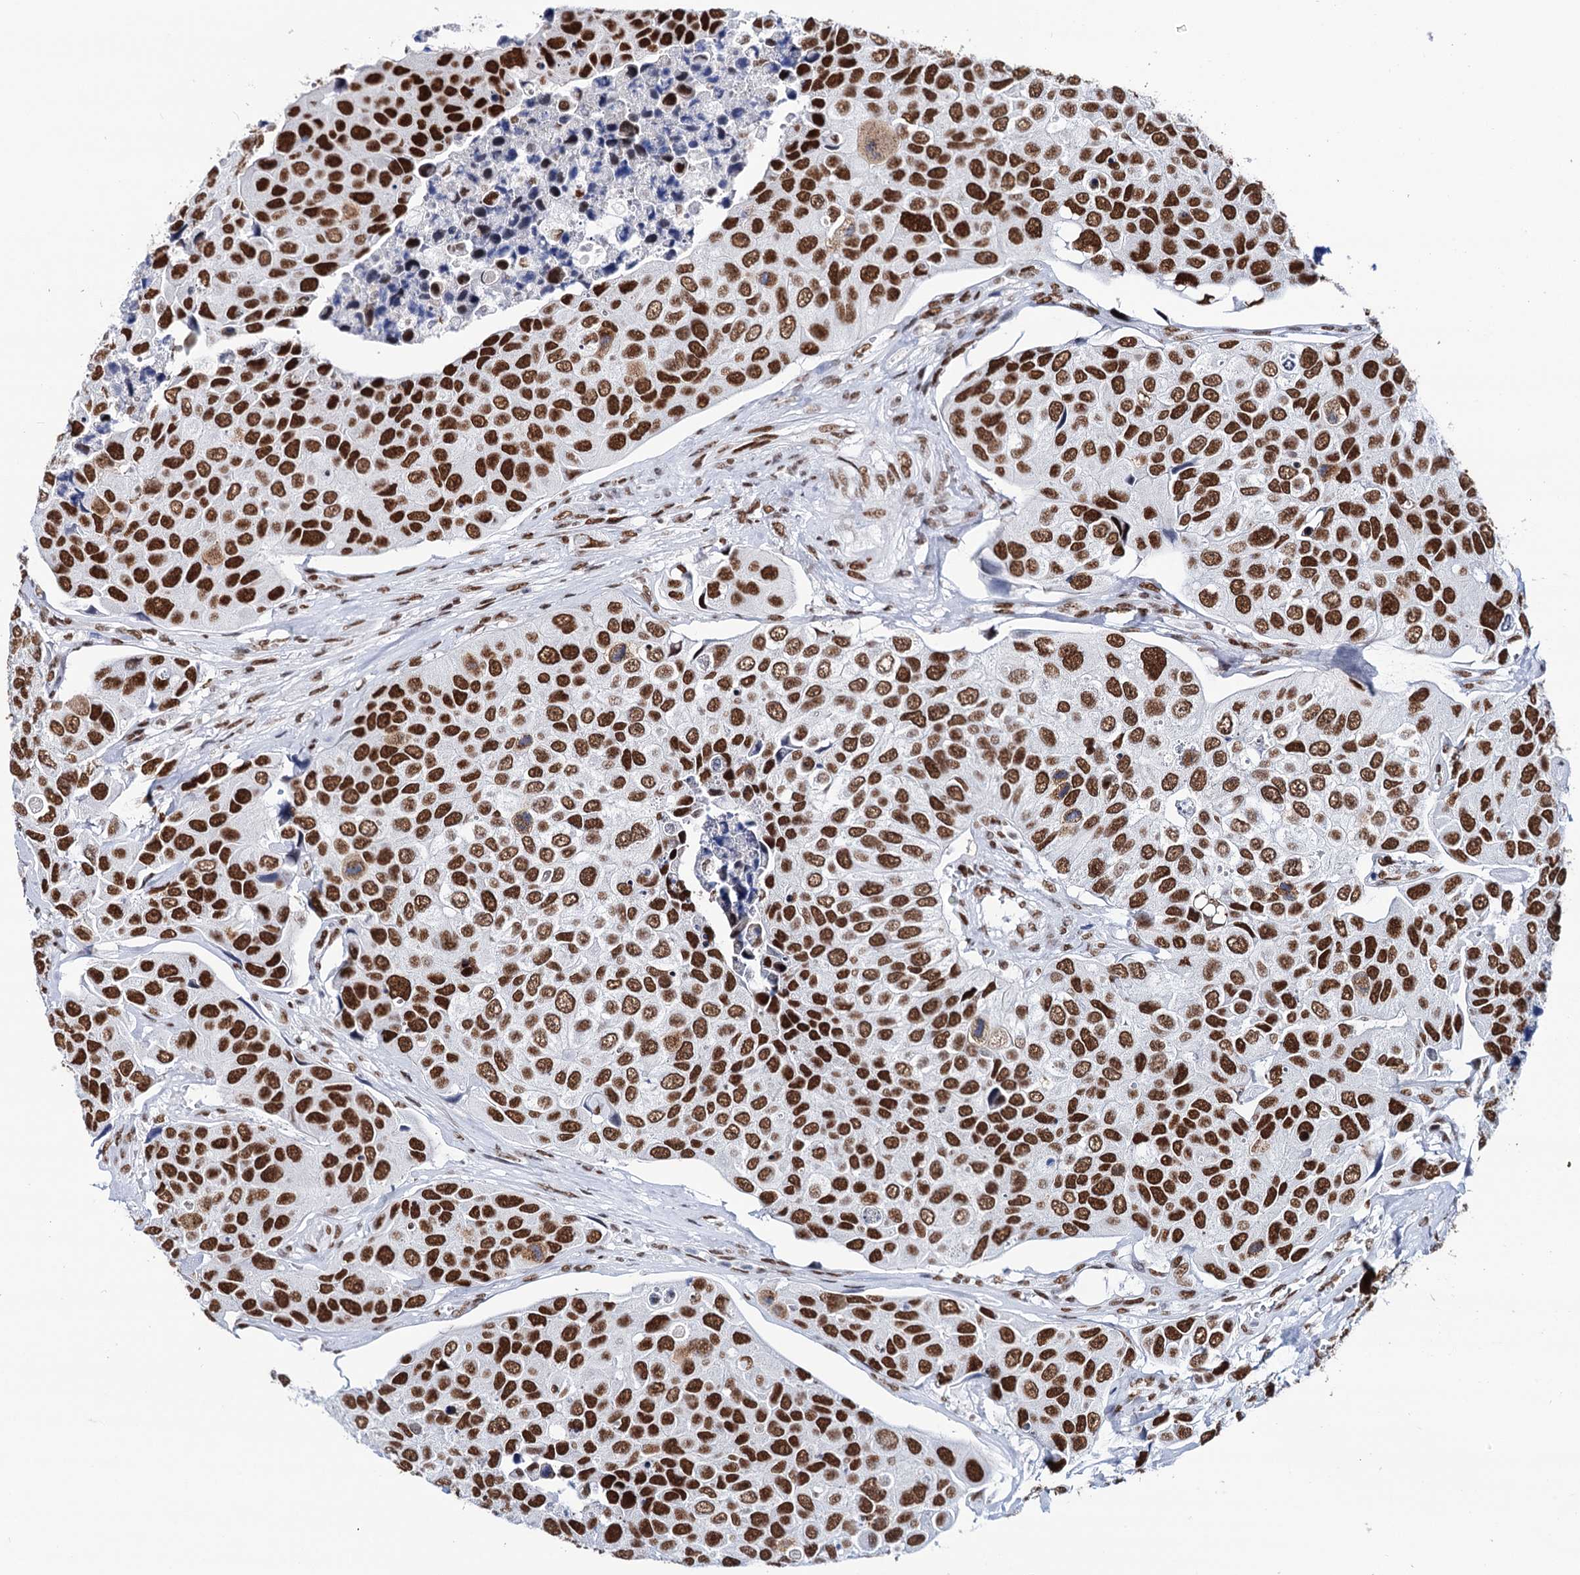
{"staining": {"intensity": "strong", "quantity": ">75%", "location": "nuclear"}, "tissue": "urothelial cancer", "cell_type": "Tumor cells", "image_type": "cancer", "snomed": [{"axis": "morphology", "description": "Urothelial carcinoma, High grade"}, {"axis": "topography", "description": "Urinary bladder"}], "caption": "This is a photomicrograph of immunohistochemistry (IHC) staining of urothelial carcinoma (high-grade), which shows strong positivity in the nuclear of tumor cells.", "gene": "MATR3", "patient": {"sex": "male", "age": 74}}